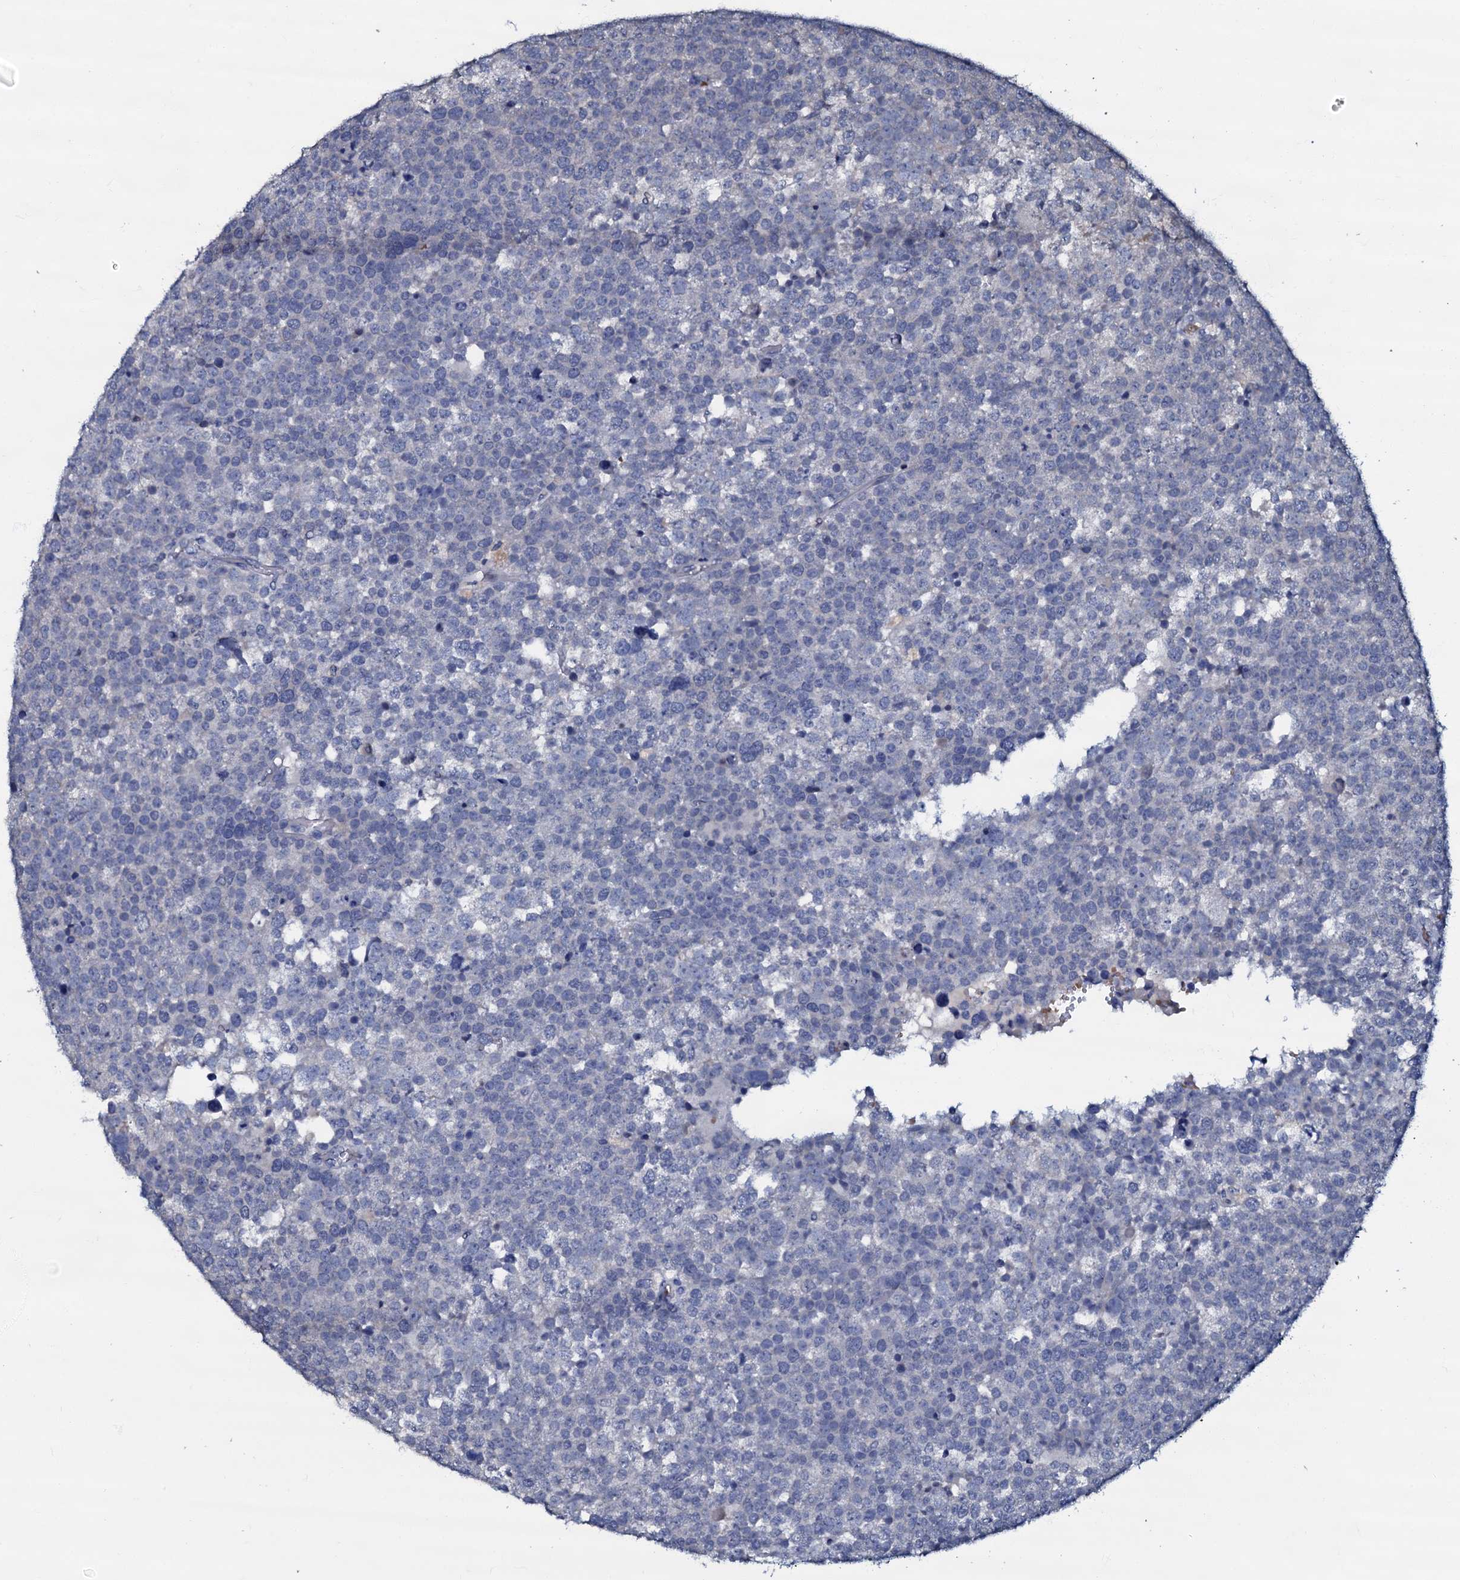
{"staining": {"intensity": "negative", "quantity": "none", "location": "none"}, "tissue": "testis cancer", "cell_type": "Tumor cells", "image_type": "cancer", "snomed": [{"axis": "morphology", "description": "Seminoma, NOS"}, {"axis": "topography", "description": "Testis"}], "caption": "Seminoma (testis) was stained to show a protein in brown. There is no significant positivity in tumor cells. (DAB IHC, high magnification).", "gene": "CPNE2", "patient": {"sex": "male", "age": 71}}